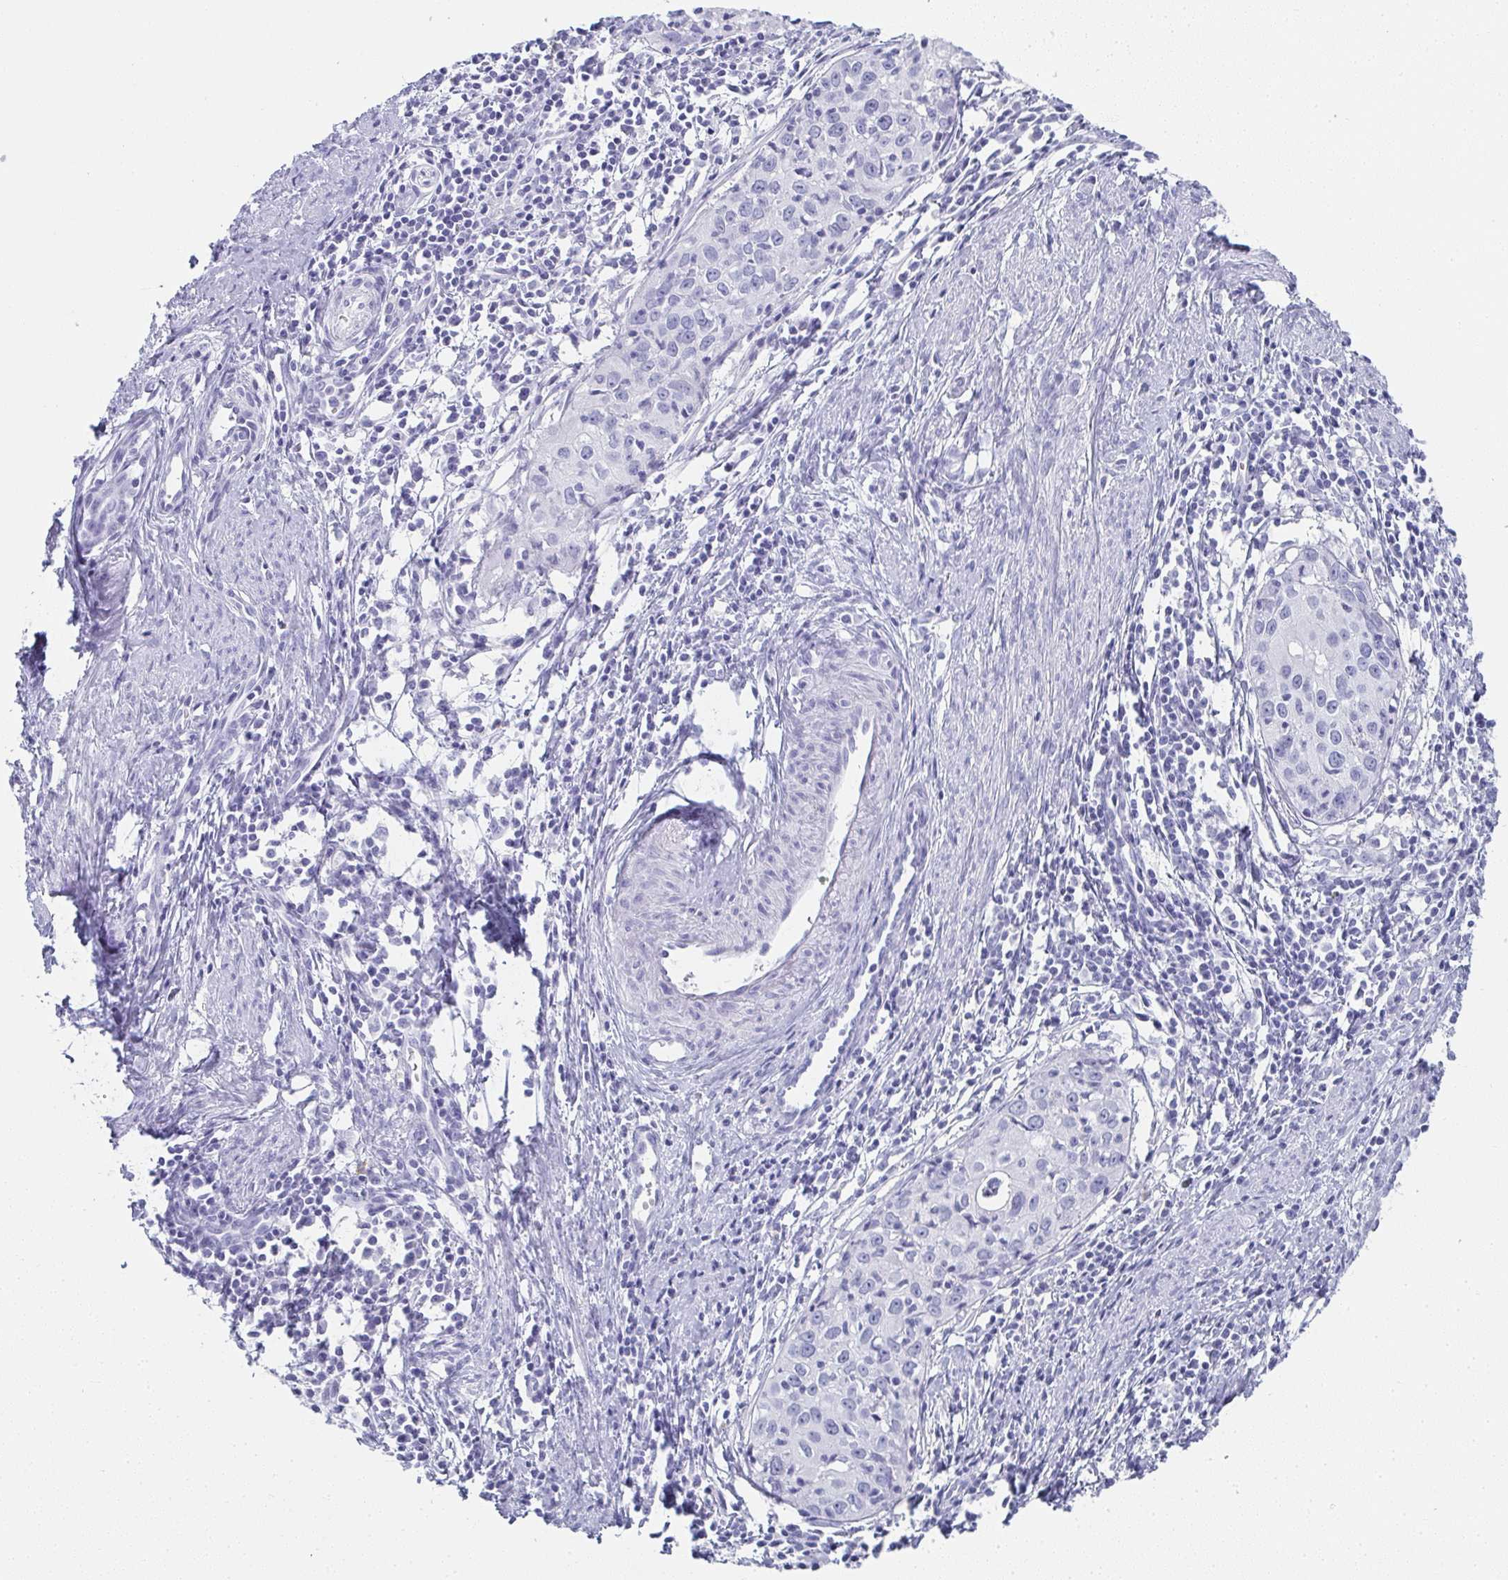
{"staining": {"intensity": "negative", "quantity": "none", "location": "none"}, "tissue": "cervical cancer", "cell_type": "Tumor cells", "image_type": "cancer", "snomed": [{"axis": "morphology", "description": "Squamous cell carcinoma, NOS"}, {"axis": "topography", "description": "Cervix"}], "caption": "This is an IHC histopathology image of human cervical cancer. There is no staining in tumor cells.", "gene": "SYCP1", "patient": {"sex": "female", "age": 40}}